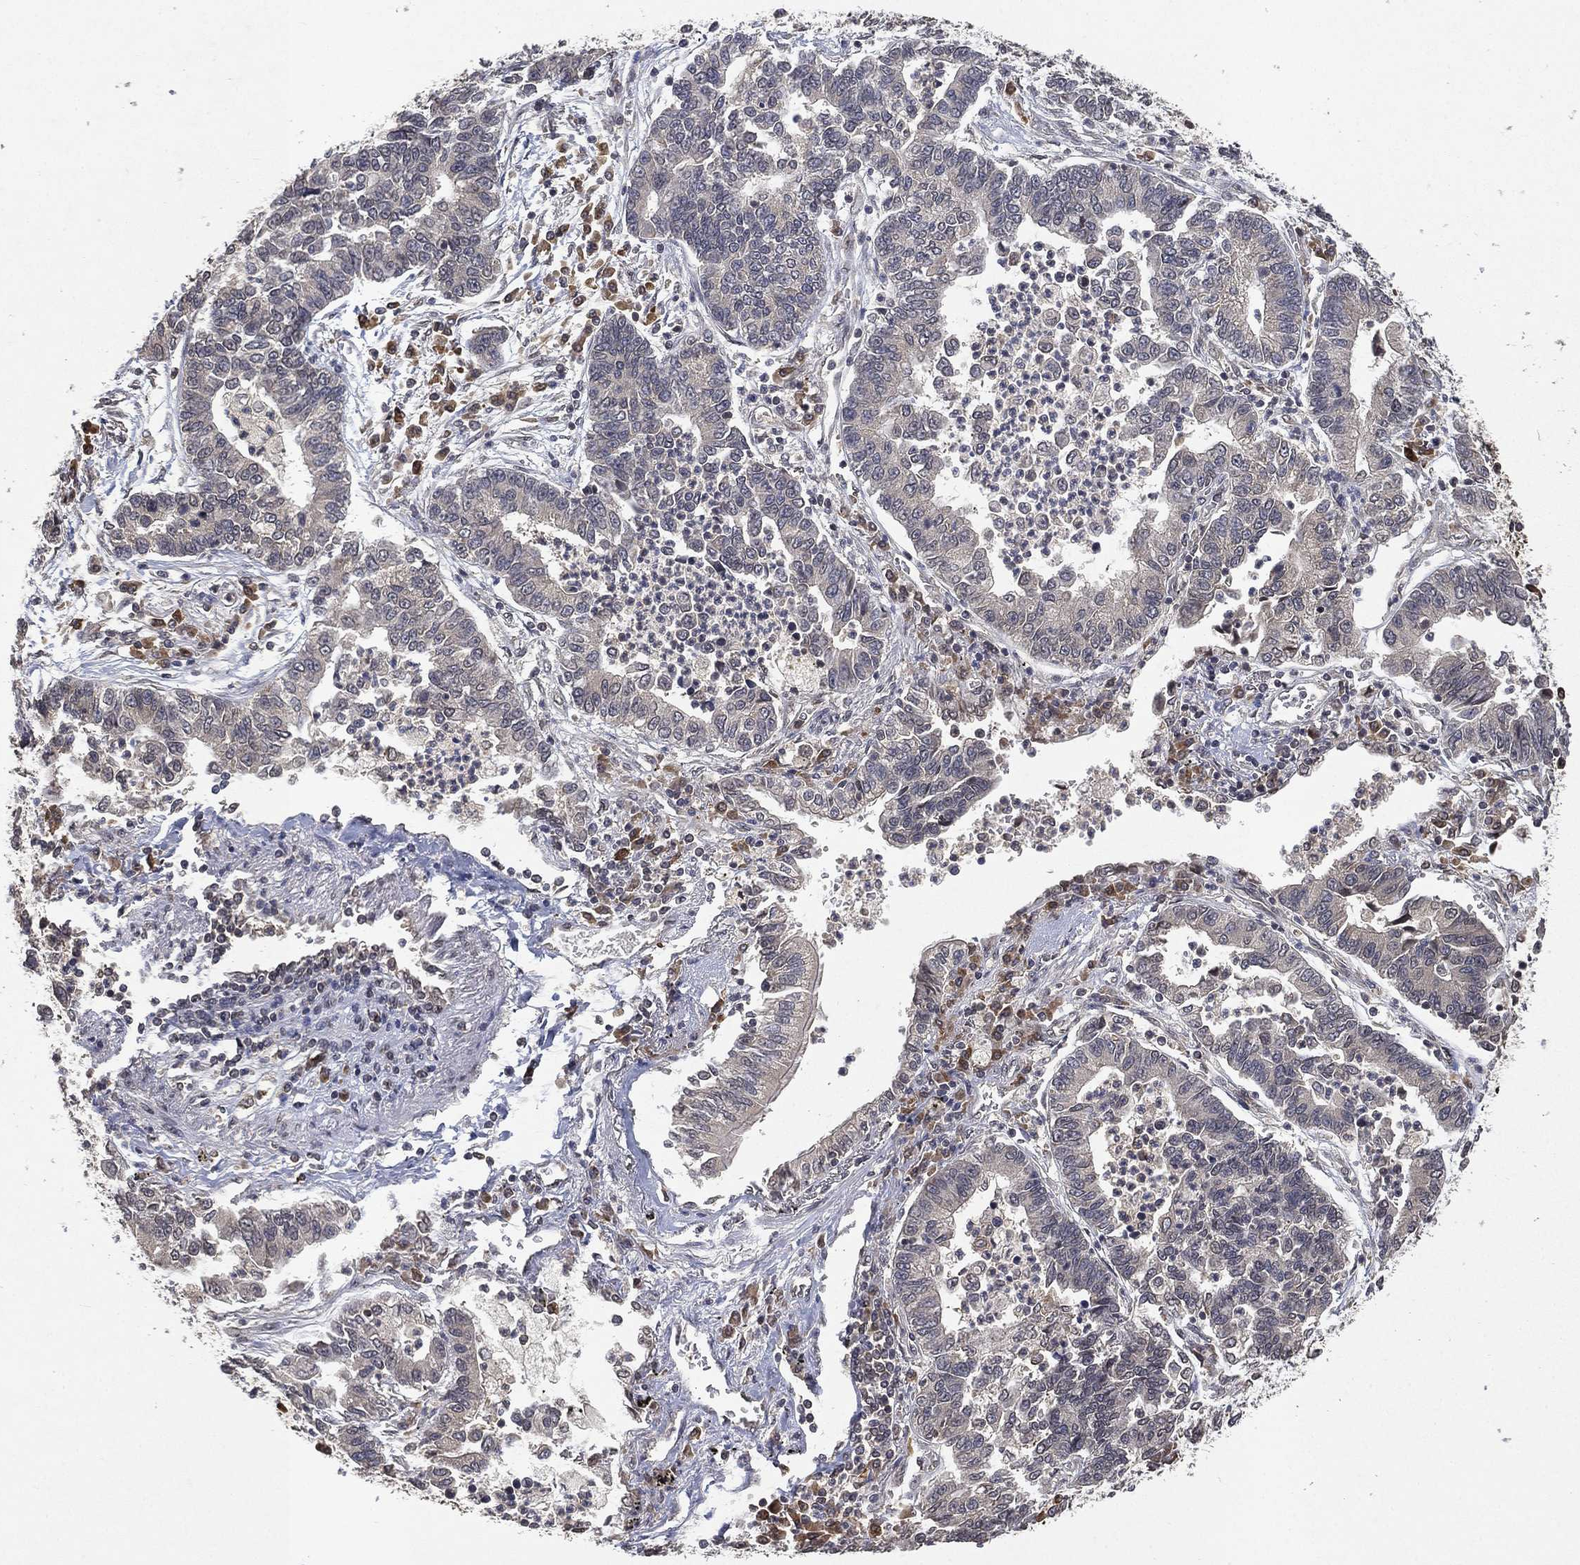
{"staining": {"intensity": "negative", "quantity": "none", "location": "none"}, "tissue": "lung cancer", "cell_type": "Tumor cells", "image_type": "cancer", "snomed": [{"axis": "morphology", "description": "Adenocarcinoma, NOS"}, {"axis": "topography", "description": "Lung"}], "caption": "Immunohistochemistry (IHC) micrograph of neoplastic tissue: adenocarcinoma (lung) stained with DAB displays no significant protein expression in tumor cells. (DAB (3,3'-diaminobenzidine) IHC with hematoxylin counter stain).", "gene": "UBA5", "patient": {"sex": "female", "age": 57}}